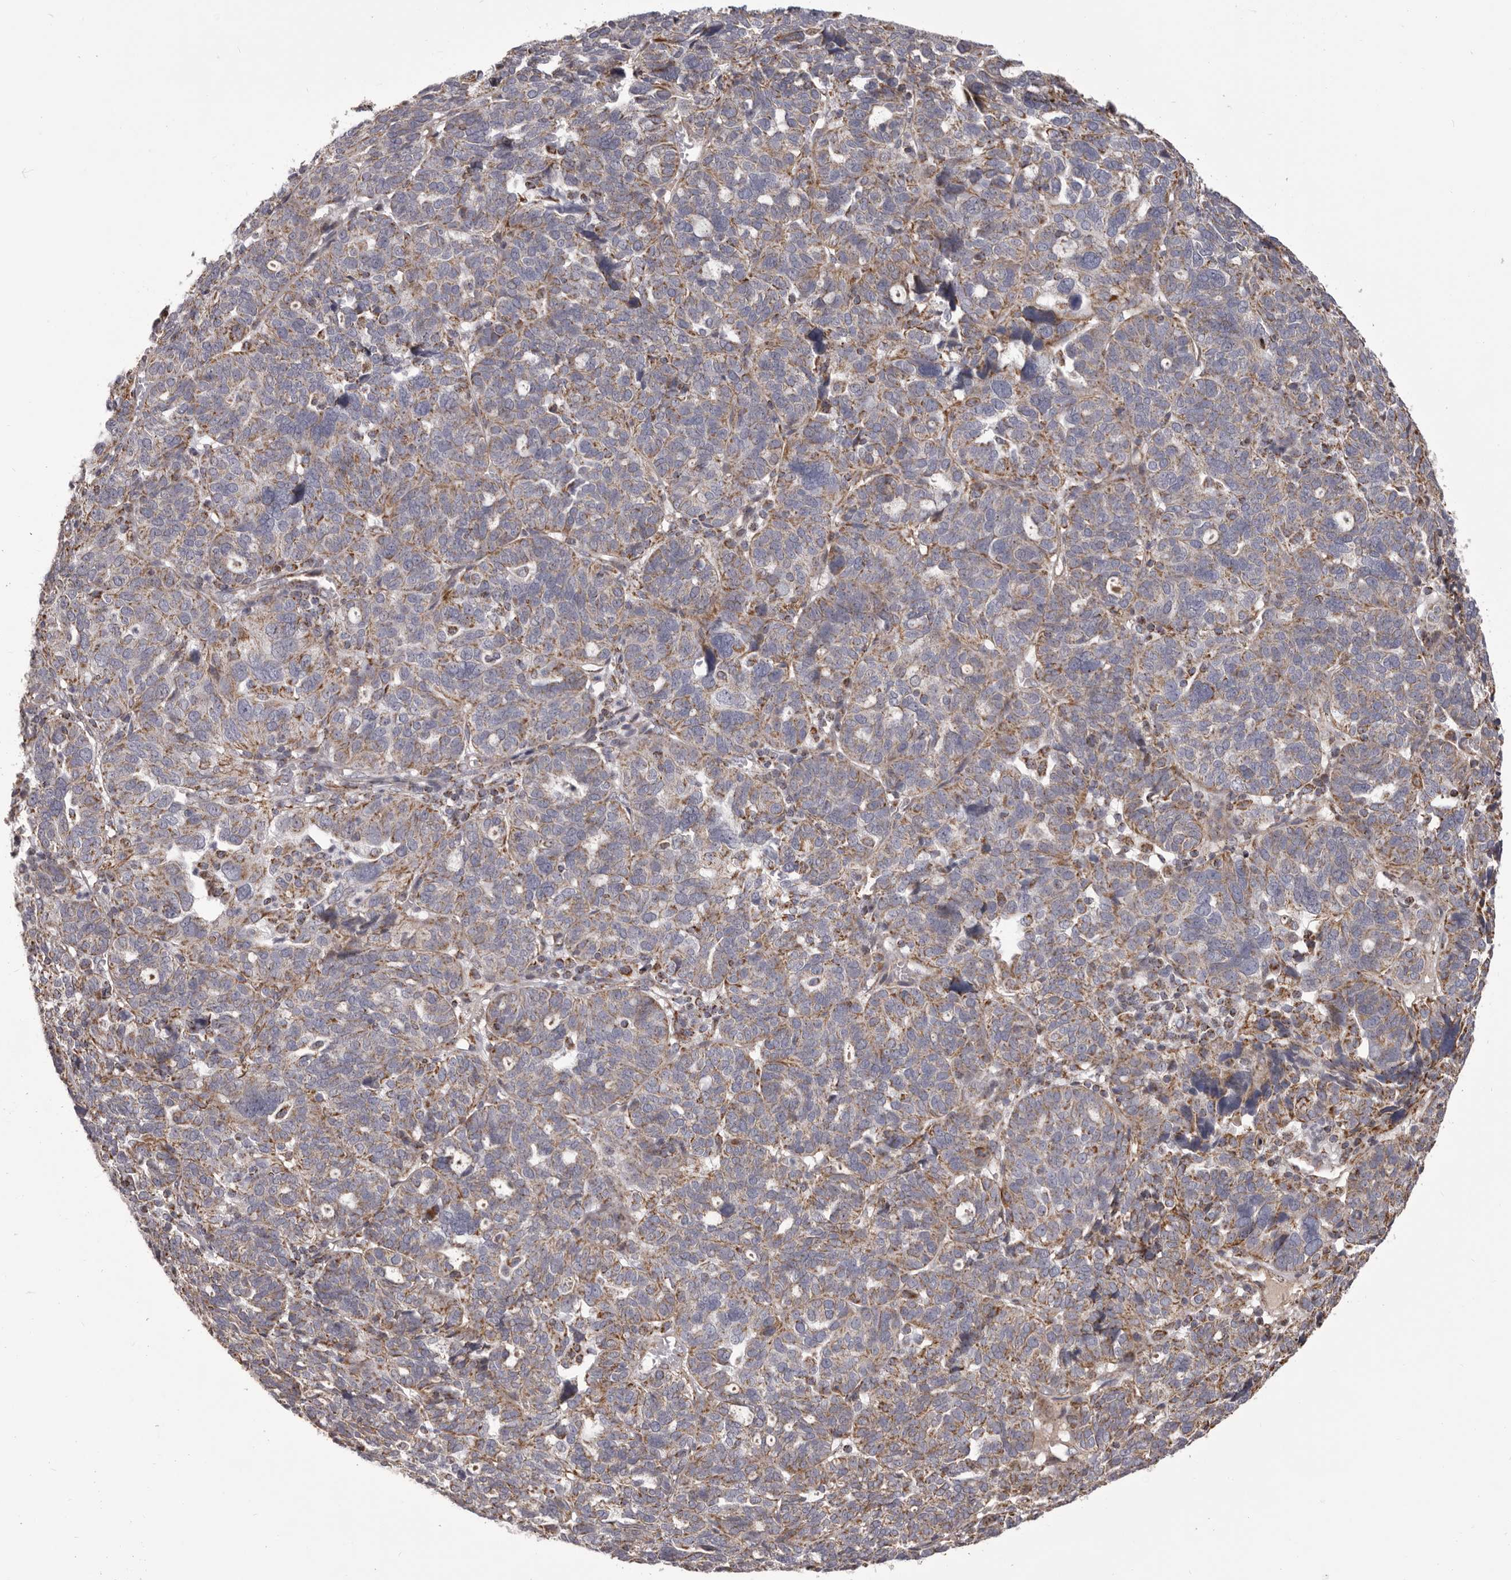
{"staining": {"intensity": "weak", "quantity": ">75%", "location": "cytoplasmic/membranous"}, "tissue": "ovarian cancer", "cell_type": "Tumor cells", "image_type": "cancer", "snomed": [{"axis": "morphology", "description": "Cystadenocarcinoma, serous, NOS"}, {"axis": "topography", "description": "Ovary"}], "caption": "Ovarian cancer stained with a protein marker shows weak staining in tumor cells.", "gene": "CHRM2", "patient": {"sex": "female", "age": 59}}